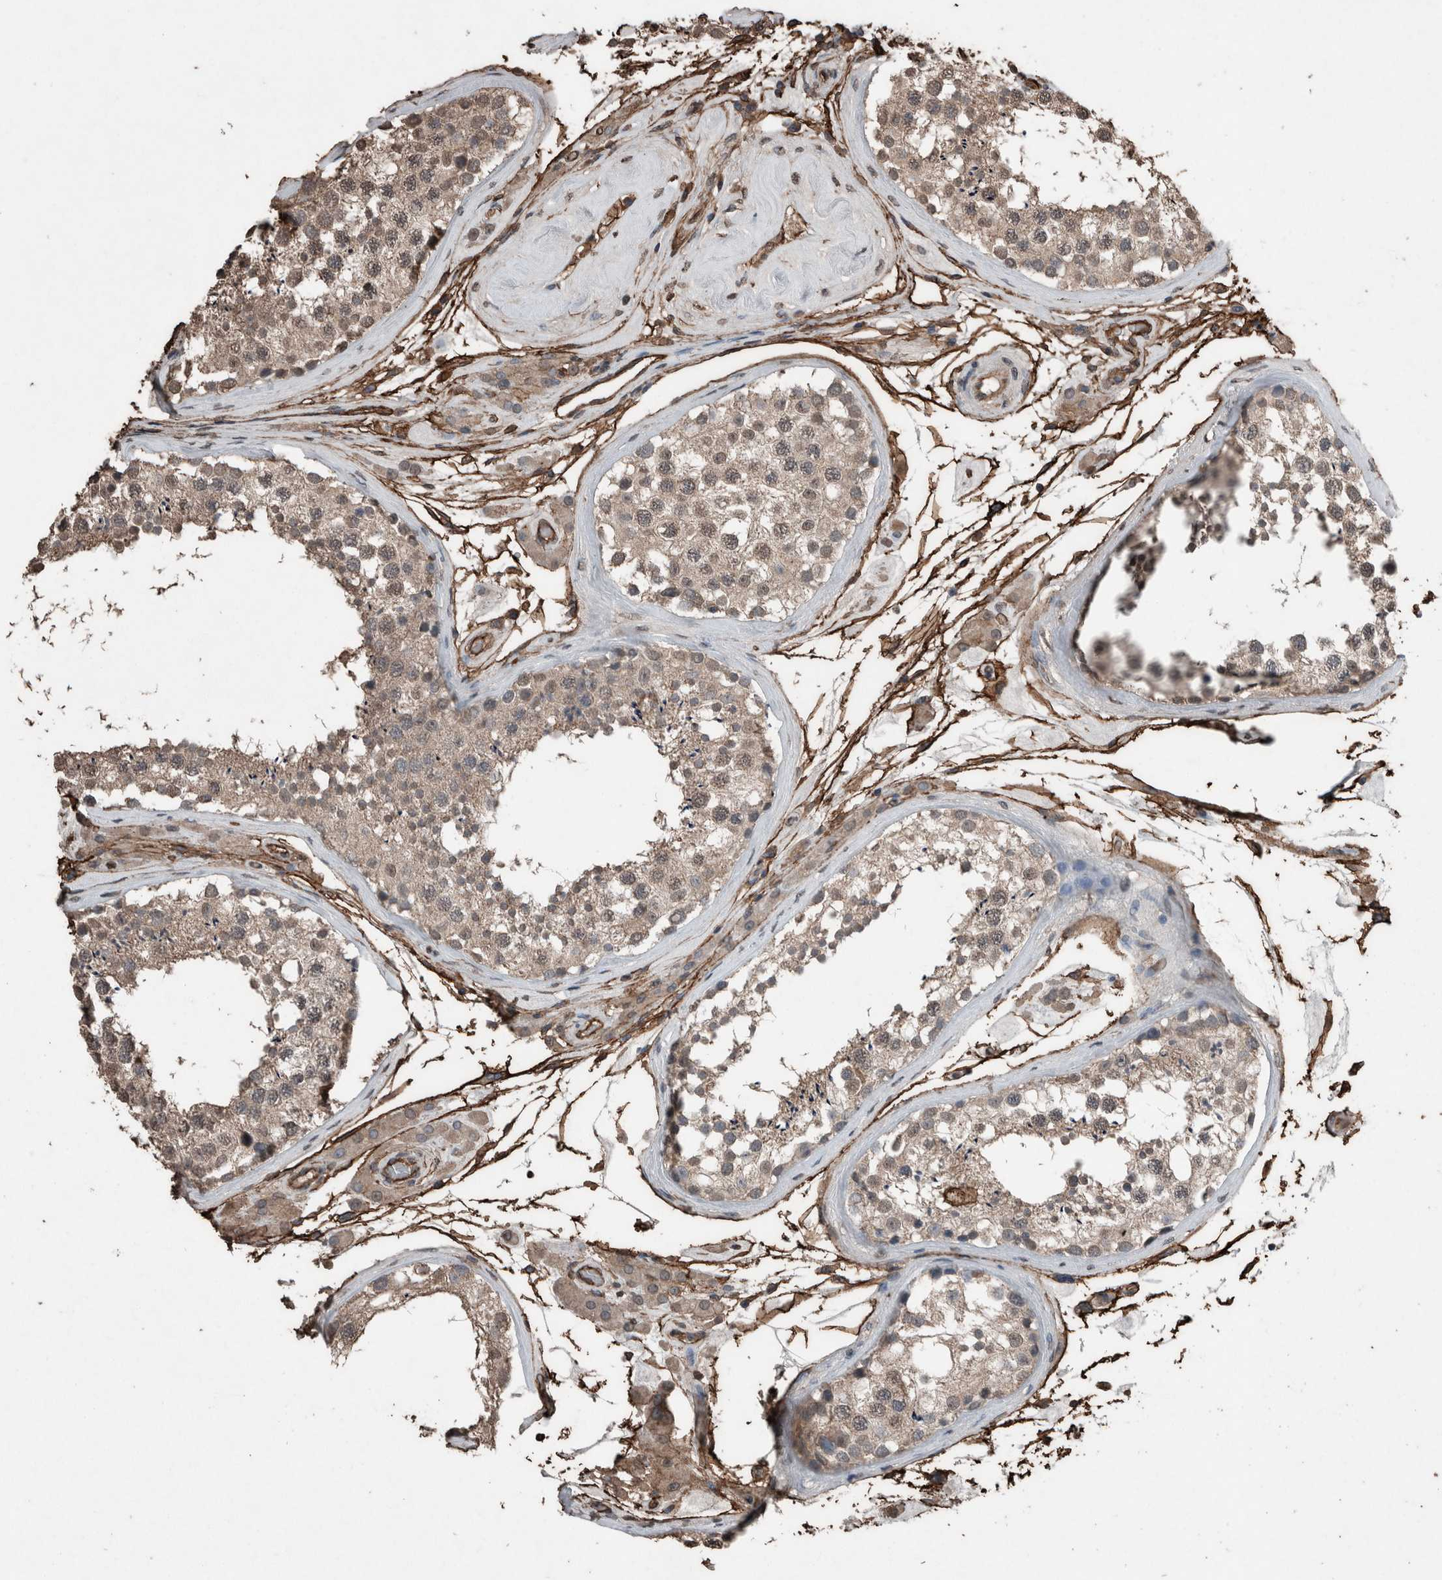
{"staining": {"intensity": "weak", "quantity": ">75%", "location": "cytoplasmic/membranous"}, "tissue": "testis", "cell_type": "Cells in seminiferous ducts", "image_type": "normal", "snomed": [{"axis": "morphology", "description": "Normal tissue, NOS"}, {"axis": "topography", "description": "Testis"}], "caption": "Benign testis exhibits weak cytoplasmic/membranous positivity in approximately >75% of cells in seminiferous ducts (Brightfield microscopy of DAB IHC at high magnification)..", "gene": "S100A10", "patient": {"sex": "male", "age": 46}}